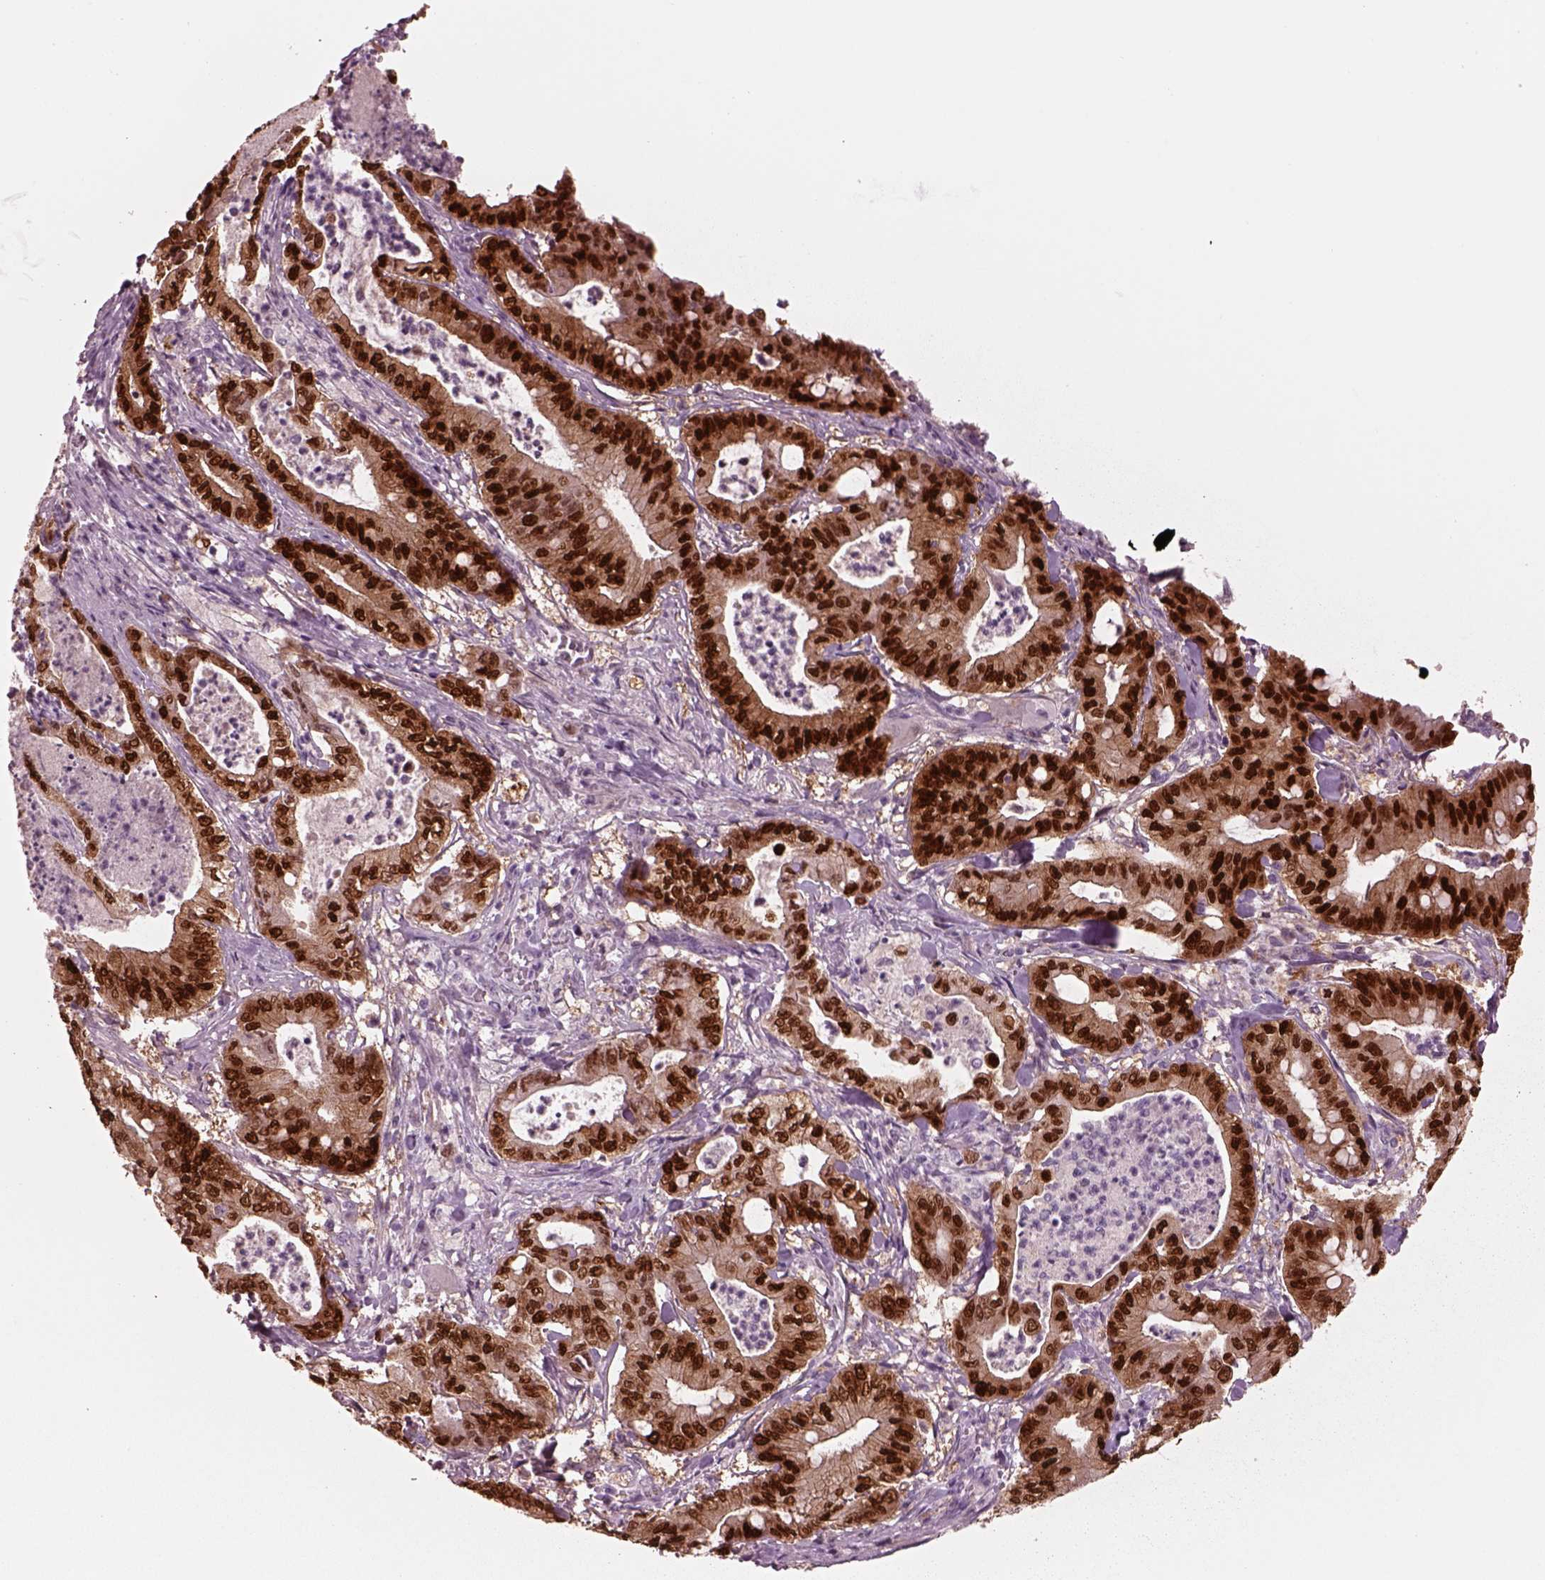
{"staining": {"intensity": "strong", "quantity": ">75%", "location": "nuclear"}, "tissue": "pancreatic cancer", "cell_type": "Tumor cells", "image_type": "cancer", "snomed": [{"axis": "morphology", "description": "Adenocarcinoma, NOS"}, {"axis": "topography", "description": "Pancreas"}], "caption": "Immunohistochemical staining of adenocarcinoma (pancreatic) shows high levels of strong nuclear protein staining in approximately >75% of tumor cells.", "gene": "SOX9", "patient": {"sex": "male", "age": 71}}